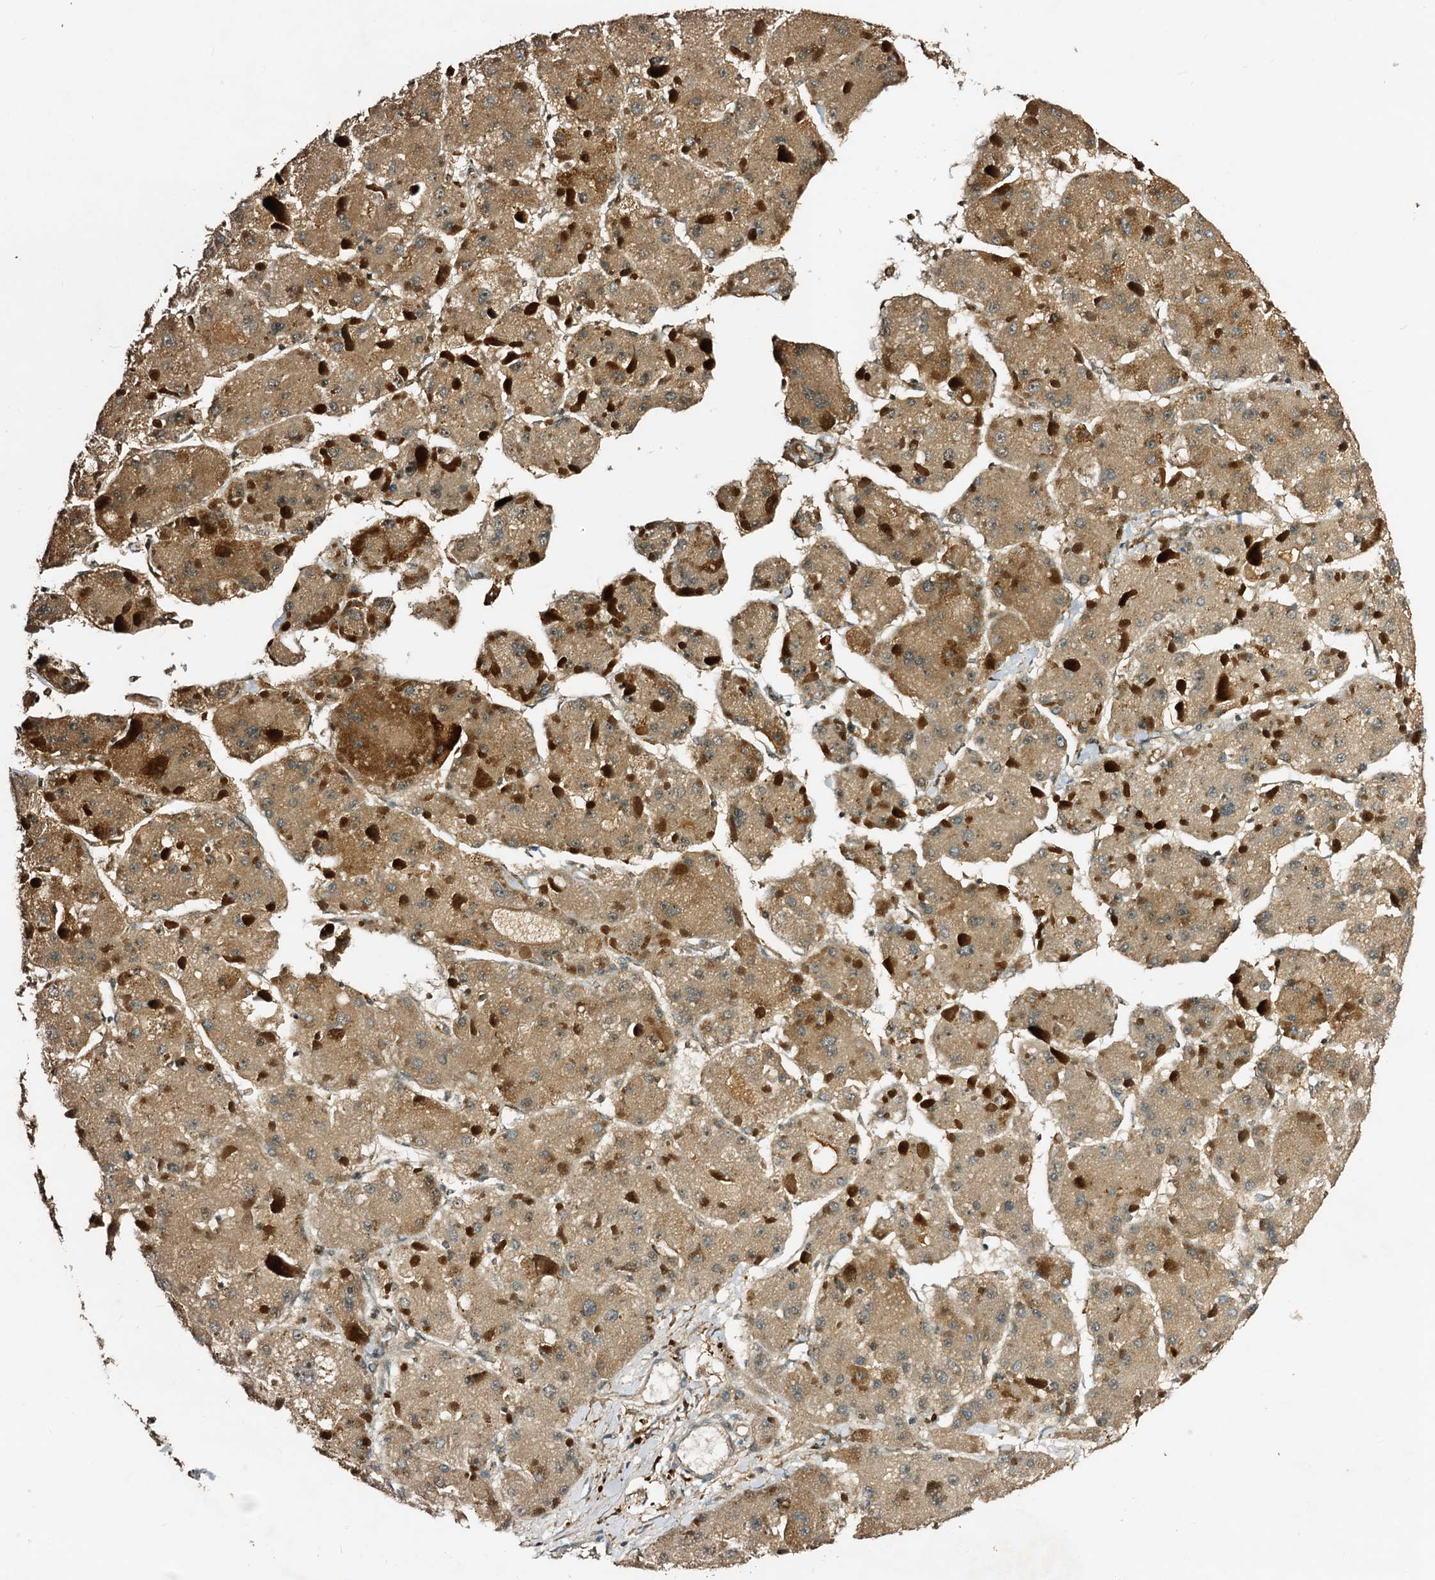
{"staining": {"intensity": "moderate", "quantity": ">75%", "location": "cytoplasmic/membranous"}, "tissue": "liver cancer", "cell_type": "Tumor cells", "image_type": "cancer", "snomed": [{"axis": "morphology", "description": "Carcinoma, Hepatocellular, NOS"}, {"axis": "topography", "description": "Liver"}], "caption": "High-magnification brightfield microscopy of liver cancer (hepatocellular carcinoma) stained with DAB (brown) and counterstained with hematoxylin (blue). tumor cells exhibit moderate cytoplasmic/membranous expression is present in approximately>75% of cells.", "gene": "TRAPPC4", "patient": {"sex": "female", "age": 73}}